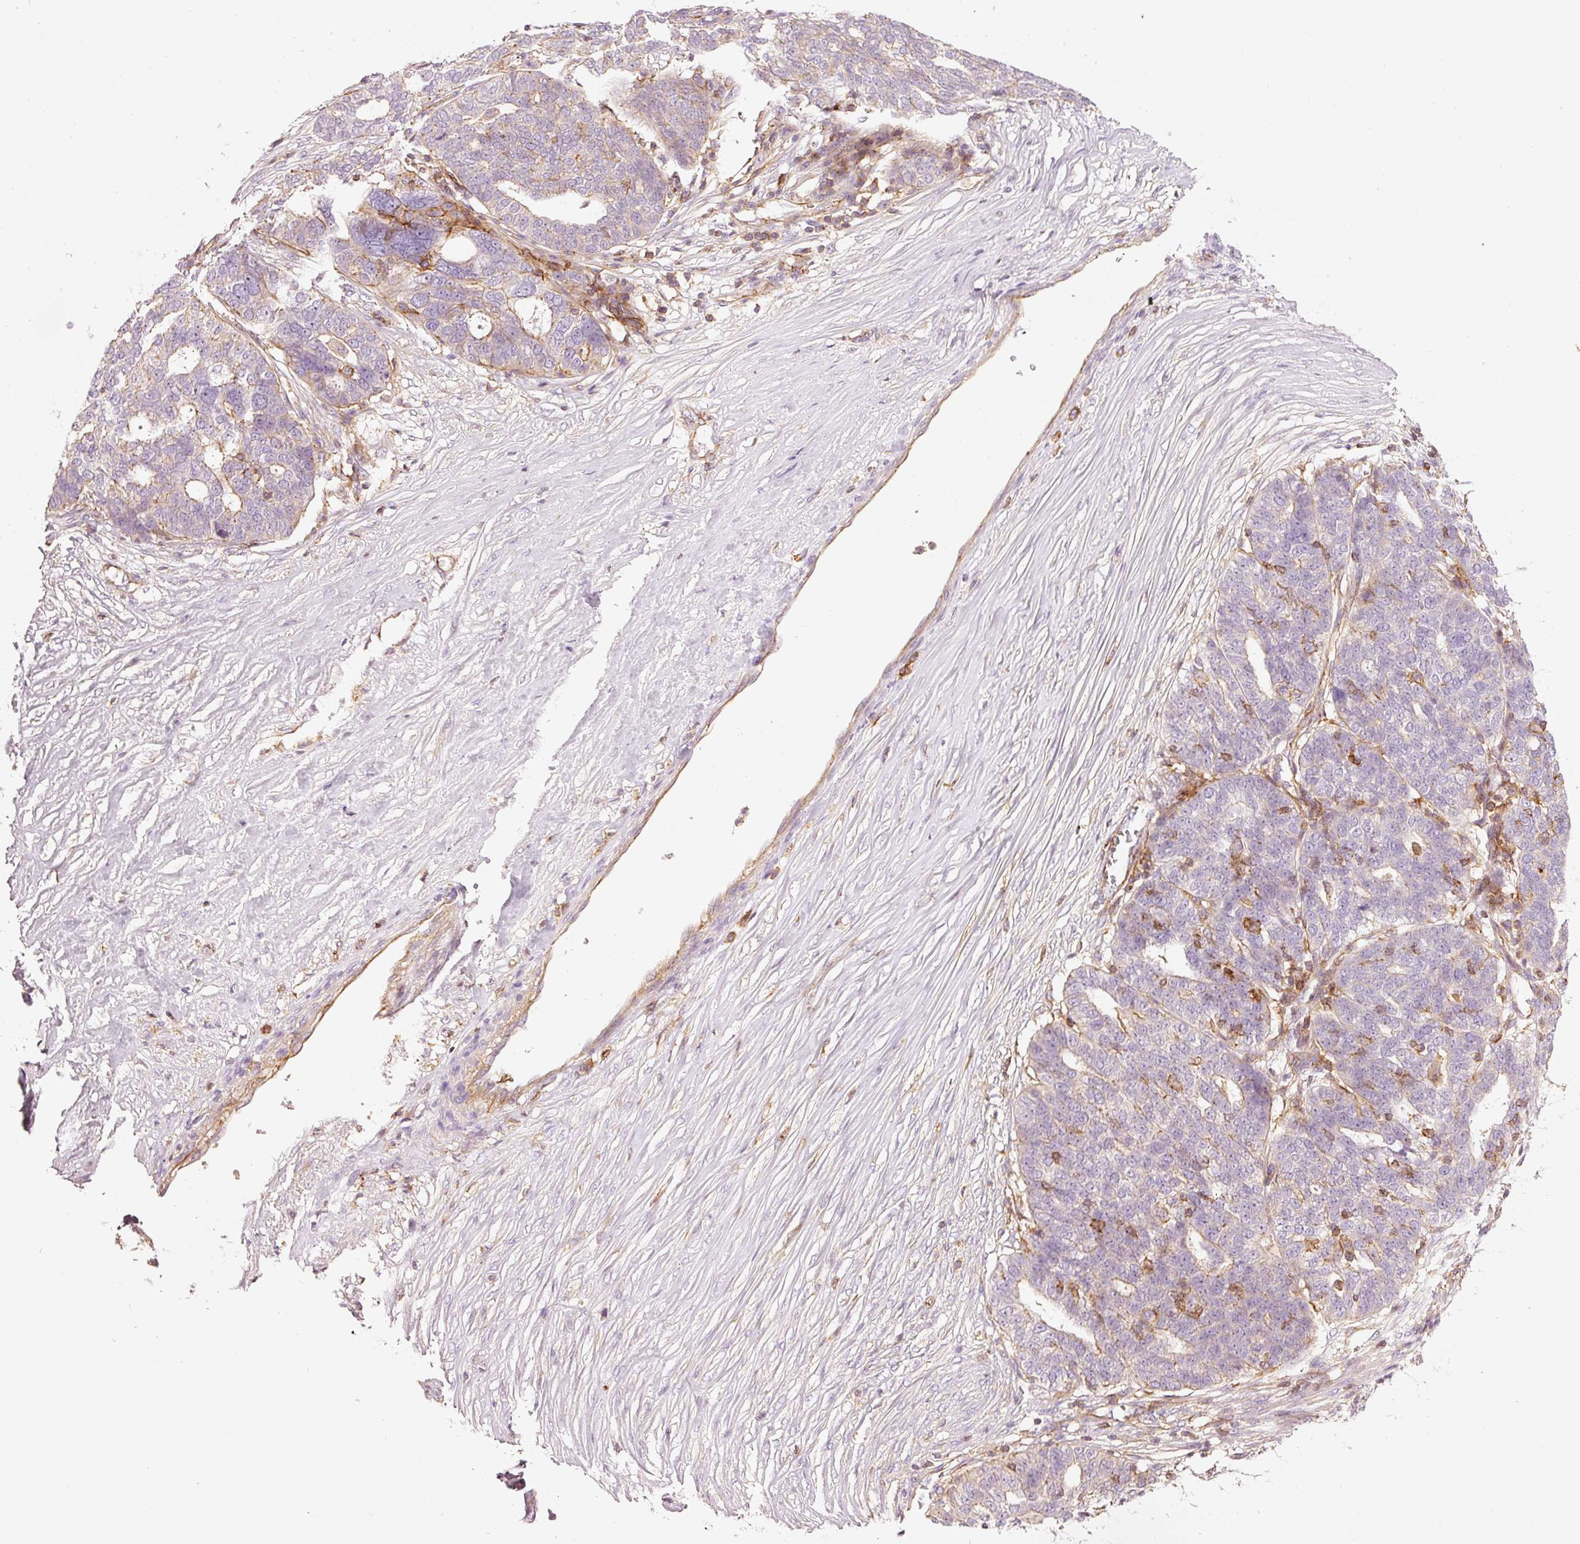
{"staining": {"intensity": "weak", "quantity": "<25%", "location": "cytoplasmic/membranous"}, "tissue": "ovarian cancer", "cell_type": "Tumor cells", "image_type": "cancer", "snomed": [{"axis": "morphology", "description": "Cystadenocarcinoma, serous, NOS"}, {"axis": "topography", "description": "Ovary"}], "caption": "Human serous cystadenocarcinoma (ovarian) stained for a protein using immunohistochemistry (IHC) shows no expression in tumor cells.", "gene": "SIPA1", "patient": {"sex": "female", "age": 59}}